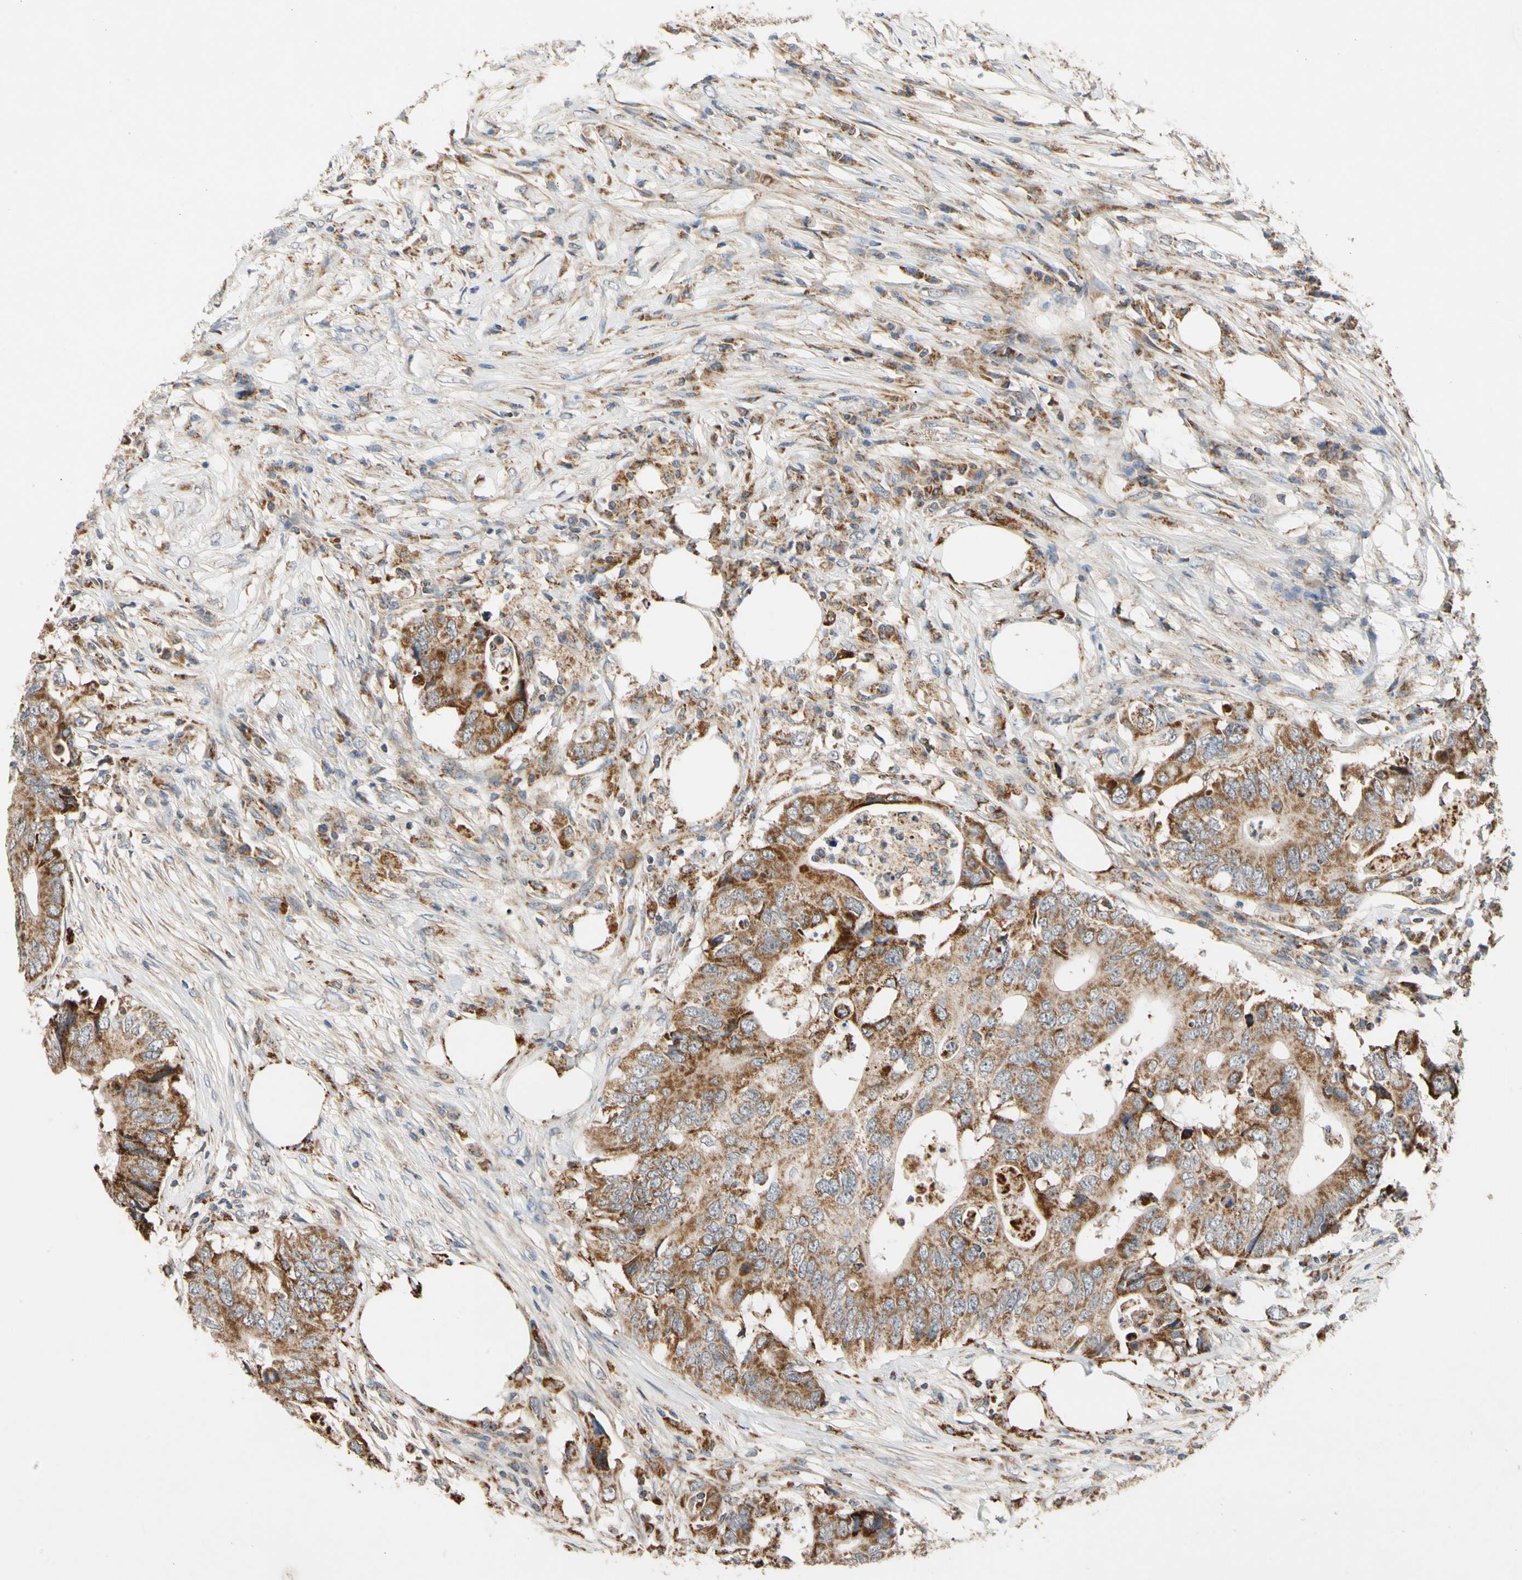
{"staining": {"intensity": "moderate", "quantity": ">75%", "location": "cytoplasmic/membranous"}, "tissue": "colorectal cancer", "cell_type": "Tumor cells", "image_type": "cancer", "snomed": [{"axis": "morphology", "description": "Adenocarcinoma, NOS"}, {"axis": "topography", "description": "Colon"}], "caption": "Protein positivity by immunohistochemistry (IHC) exhibits moderate cytoplasmic/membranous positivity in approximately >75% of tumor cells in colorectal cancer.", "gene": "GPD2", "patient": {"sex": "male", "age": 71}}